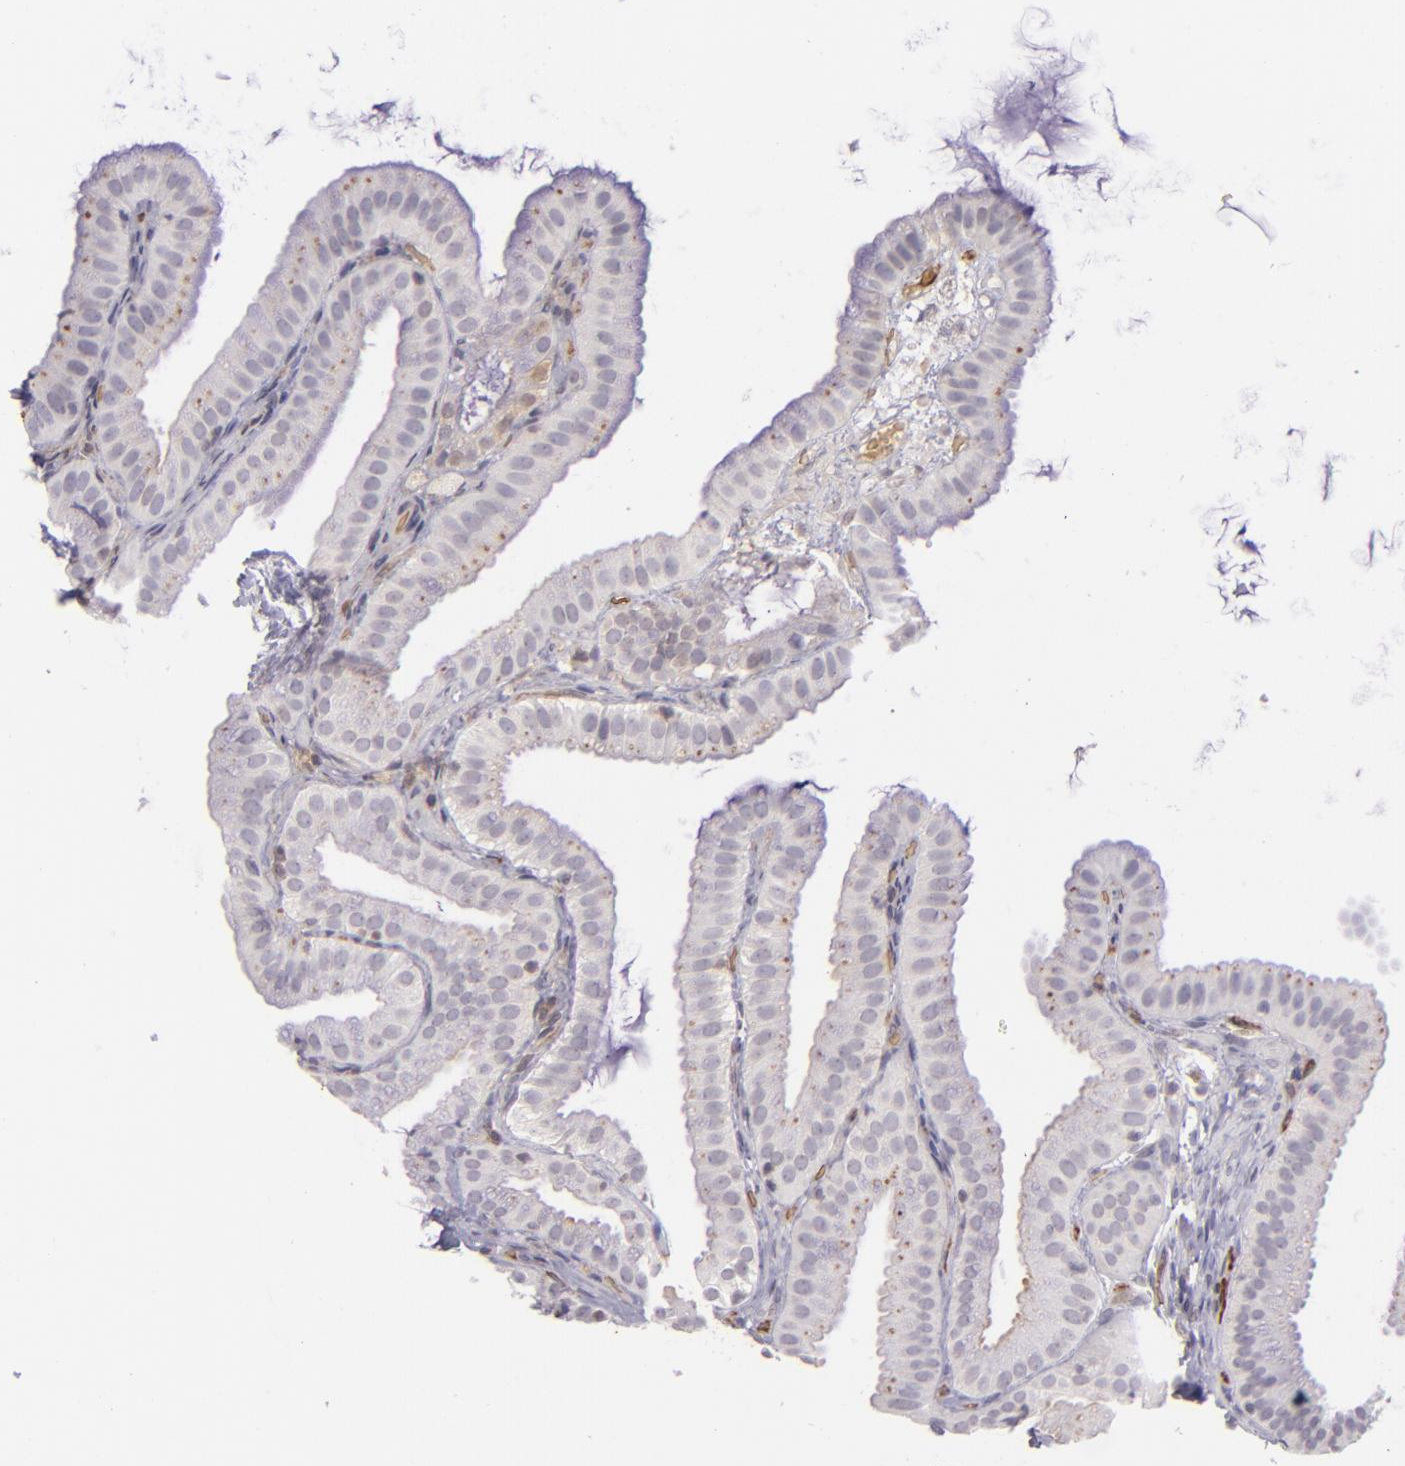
{"staining": {"intensity": "negative", "quantity": "none", "location": "none"}, "tissue": "gallbladder", "cell_type": "Glandular cells", "image_type": "normal", "snomed": [{"axis": "morphology", "description": "Normal tissue, NOS"}, {"axis": "topography", "description": "Gallbladder"}], "caption": "This is an immunohistochemistry histopathology image of benign gallbladder. There is no positivity in glandular cells.", "gene": "ACE", "patient": {"sex": "female", "age": 63}}